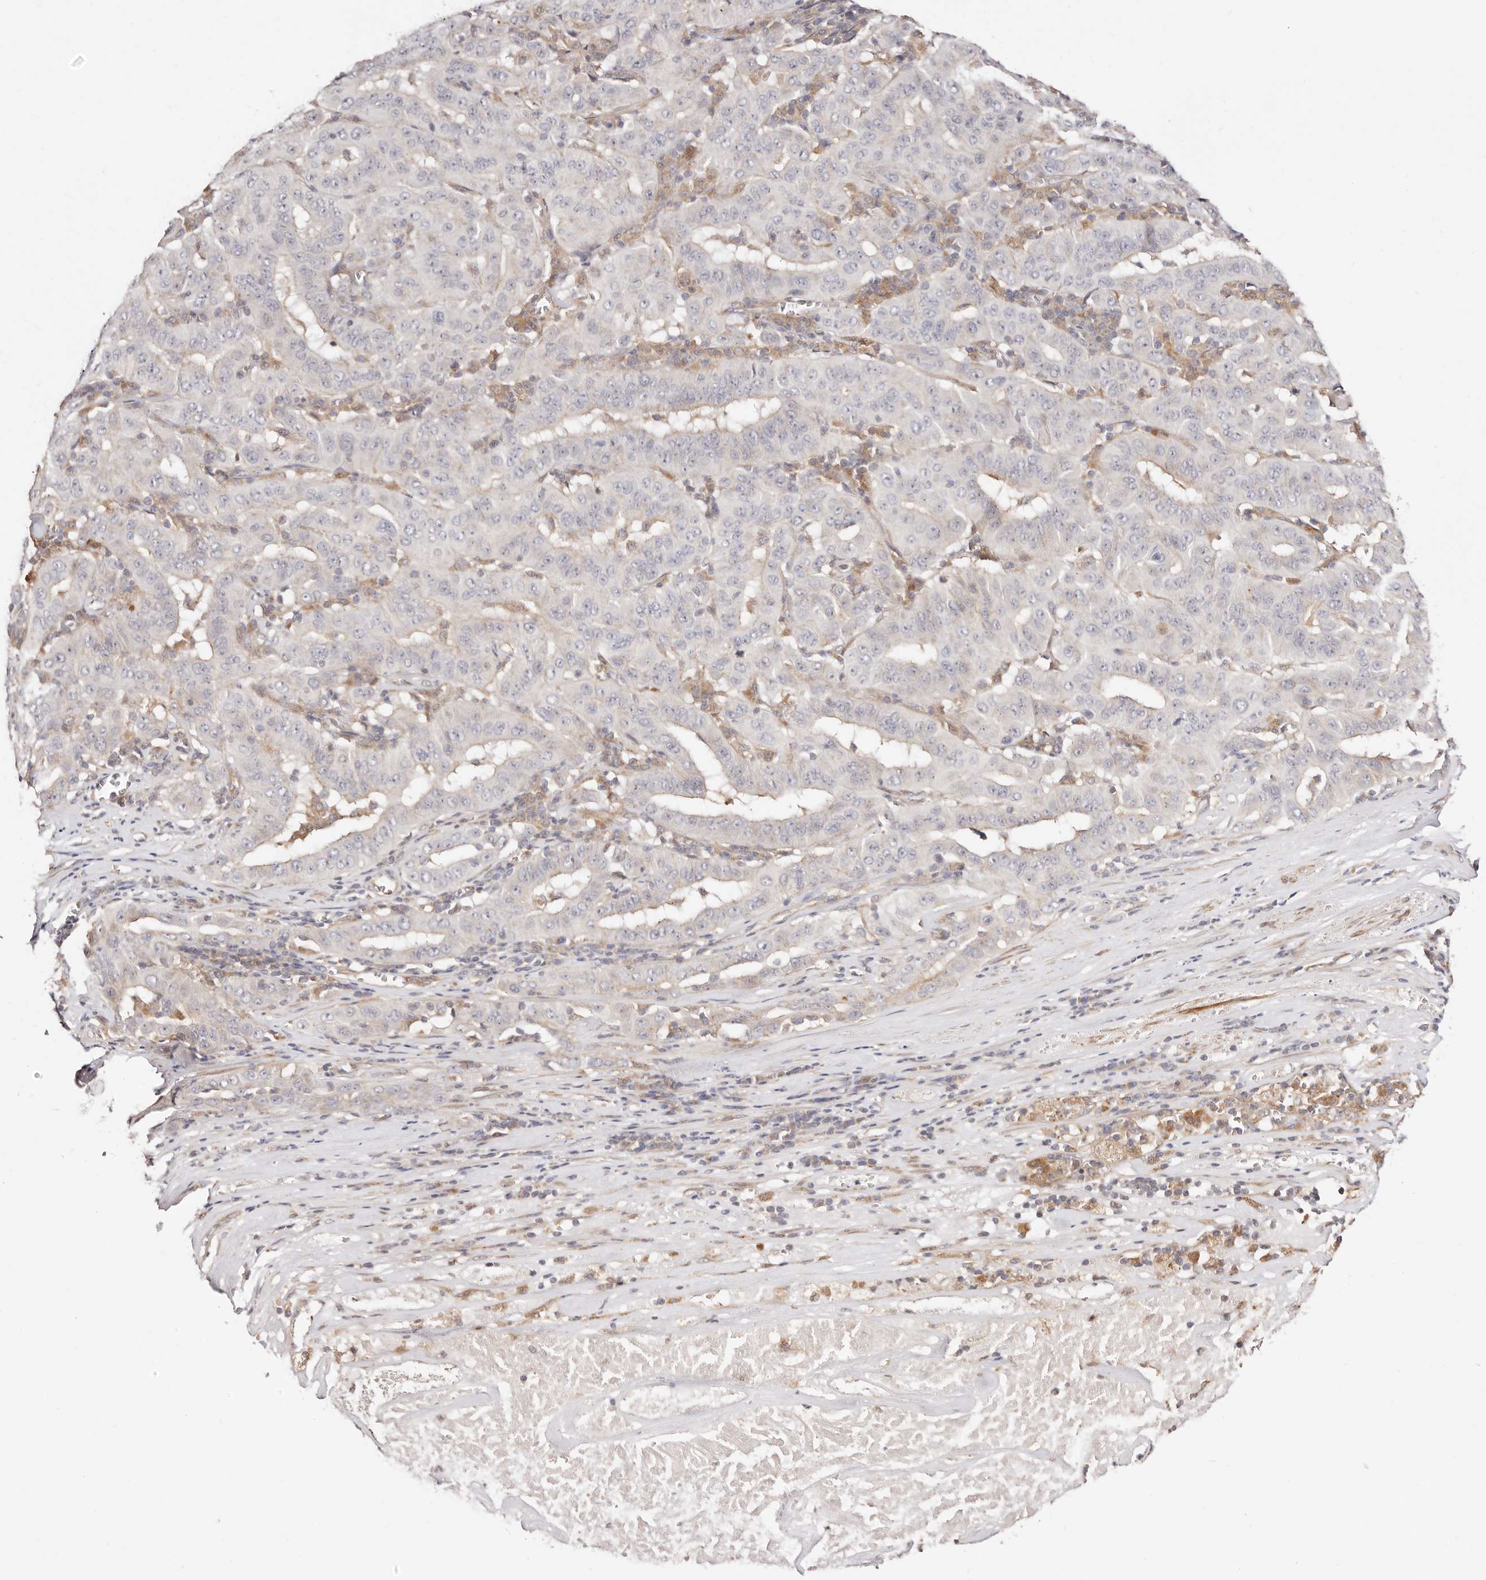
{"staining": {"intensity": "negative", "quantity": "none", "location": "none"}, "tissue": "pancreatic cancer", "cell_type": "Tumor cells", "image_type": "cancer", "snomed": [{"axis": "morphology", "description": "Adenocarcinoma, NOS"}, {"axis": "topography", "description": "Pancreas"}], "caption": "DAB immunohistochemical staining of adenocarcinoma (pancreatic) reveals no significant expression in tumor cells.", "gene": "MAPK1", "patient": {"sex": "male", "age": 63}}